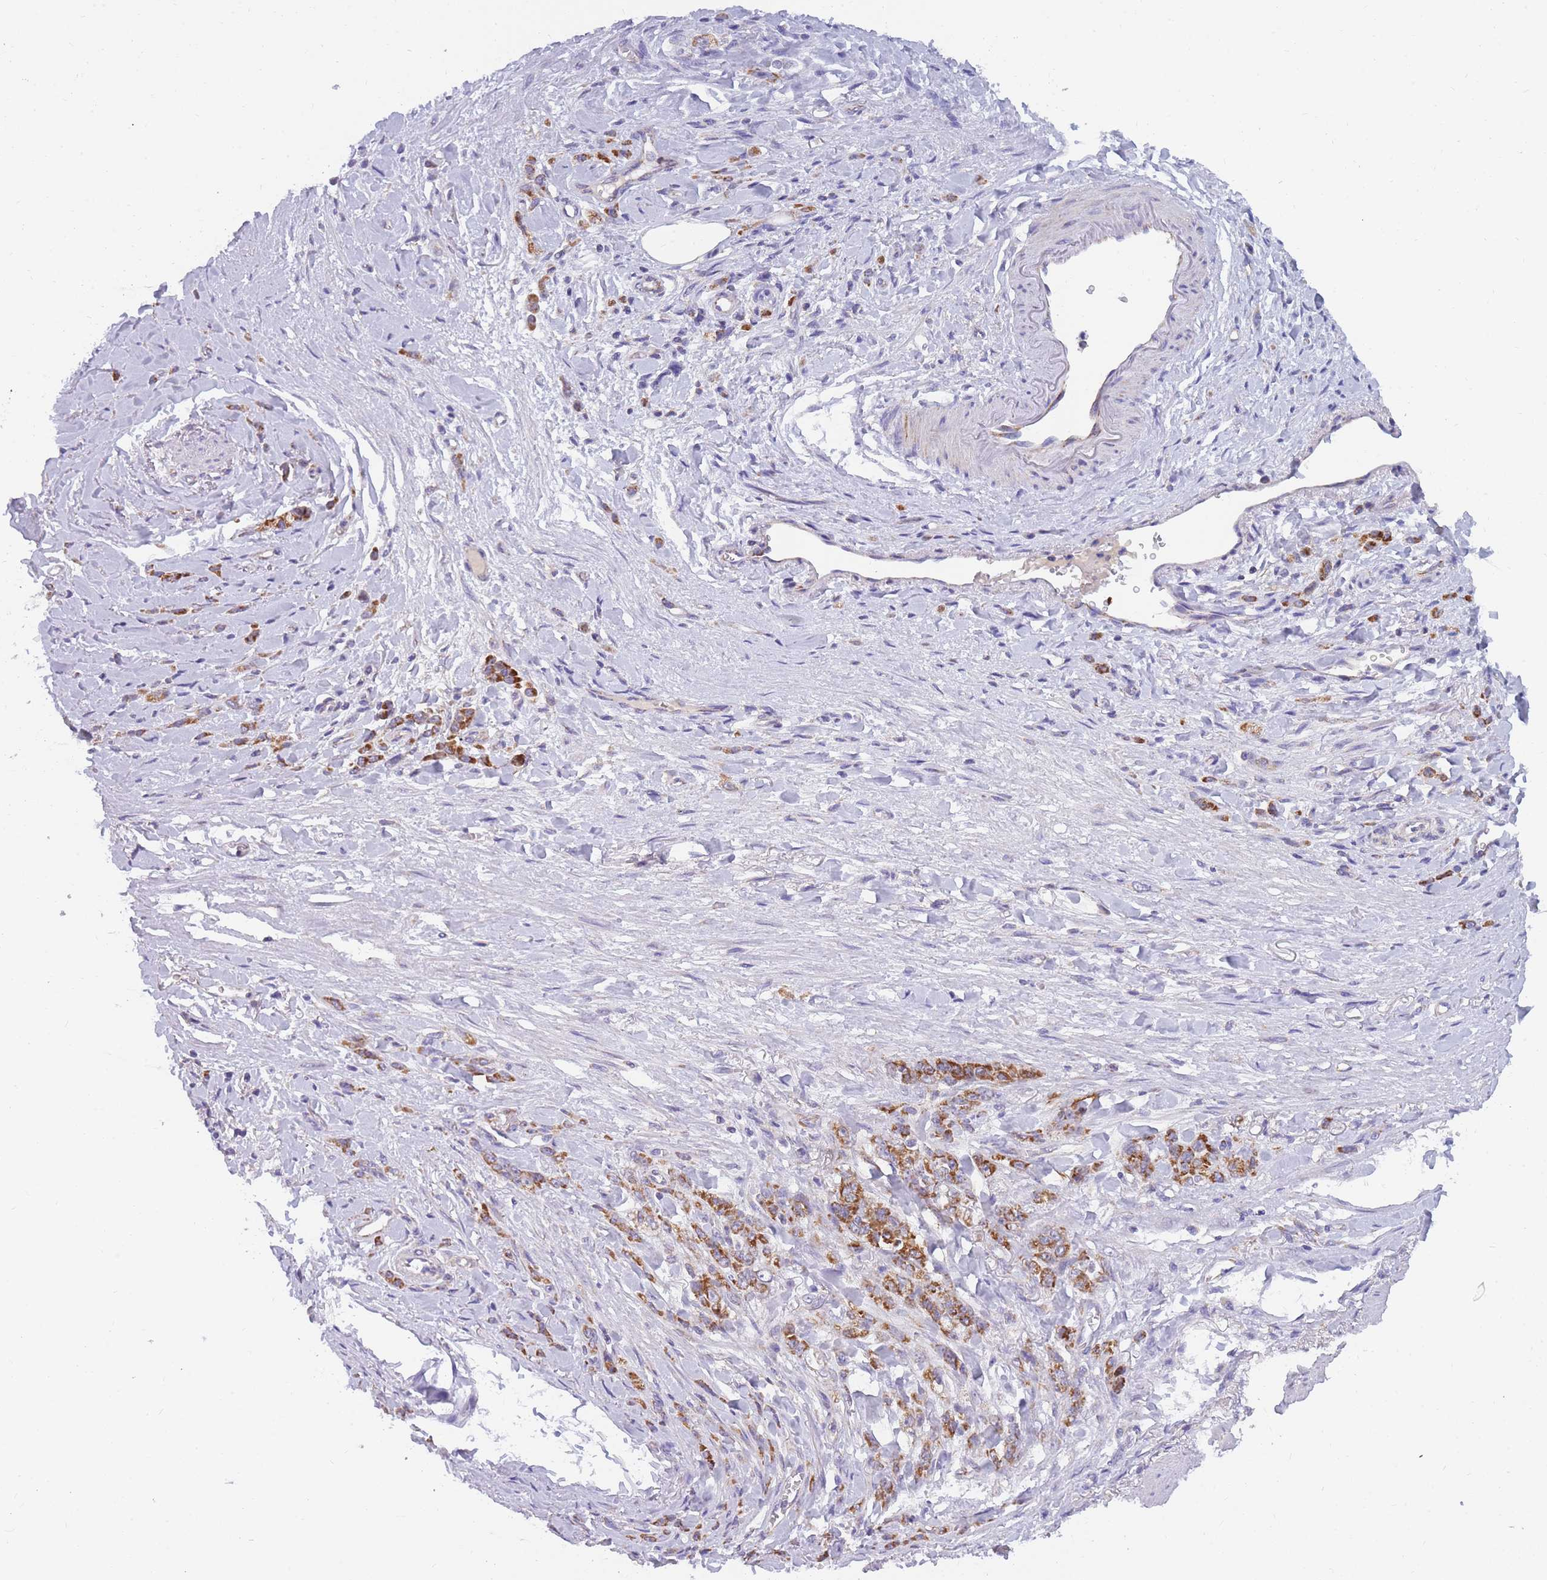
{"staining": {"intensity": "strong", "quantity": ">75%", "location": "cytoplasmic/membranous"}, "tissue": "stomach cancer", "cell_type": "Tumor cells", "image_type": "cancer", "snomed": [{"axis": "morphology", "description": "Normal tissue, NOS"}, {"axis": "morphology", "description": "Adenocarcinoma, NOS"}, {"axis": "topography", "description": "Stomach"}], "caption": "Human adenocarcinoma (stomach) stained with a brown dye displays strong cytoplasmic/membranous positive expression in about >75% of tumor cells.", "gene": "MRPS11", "patient": {"sex": "male", "age": 82}}